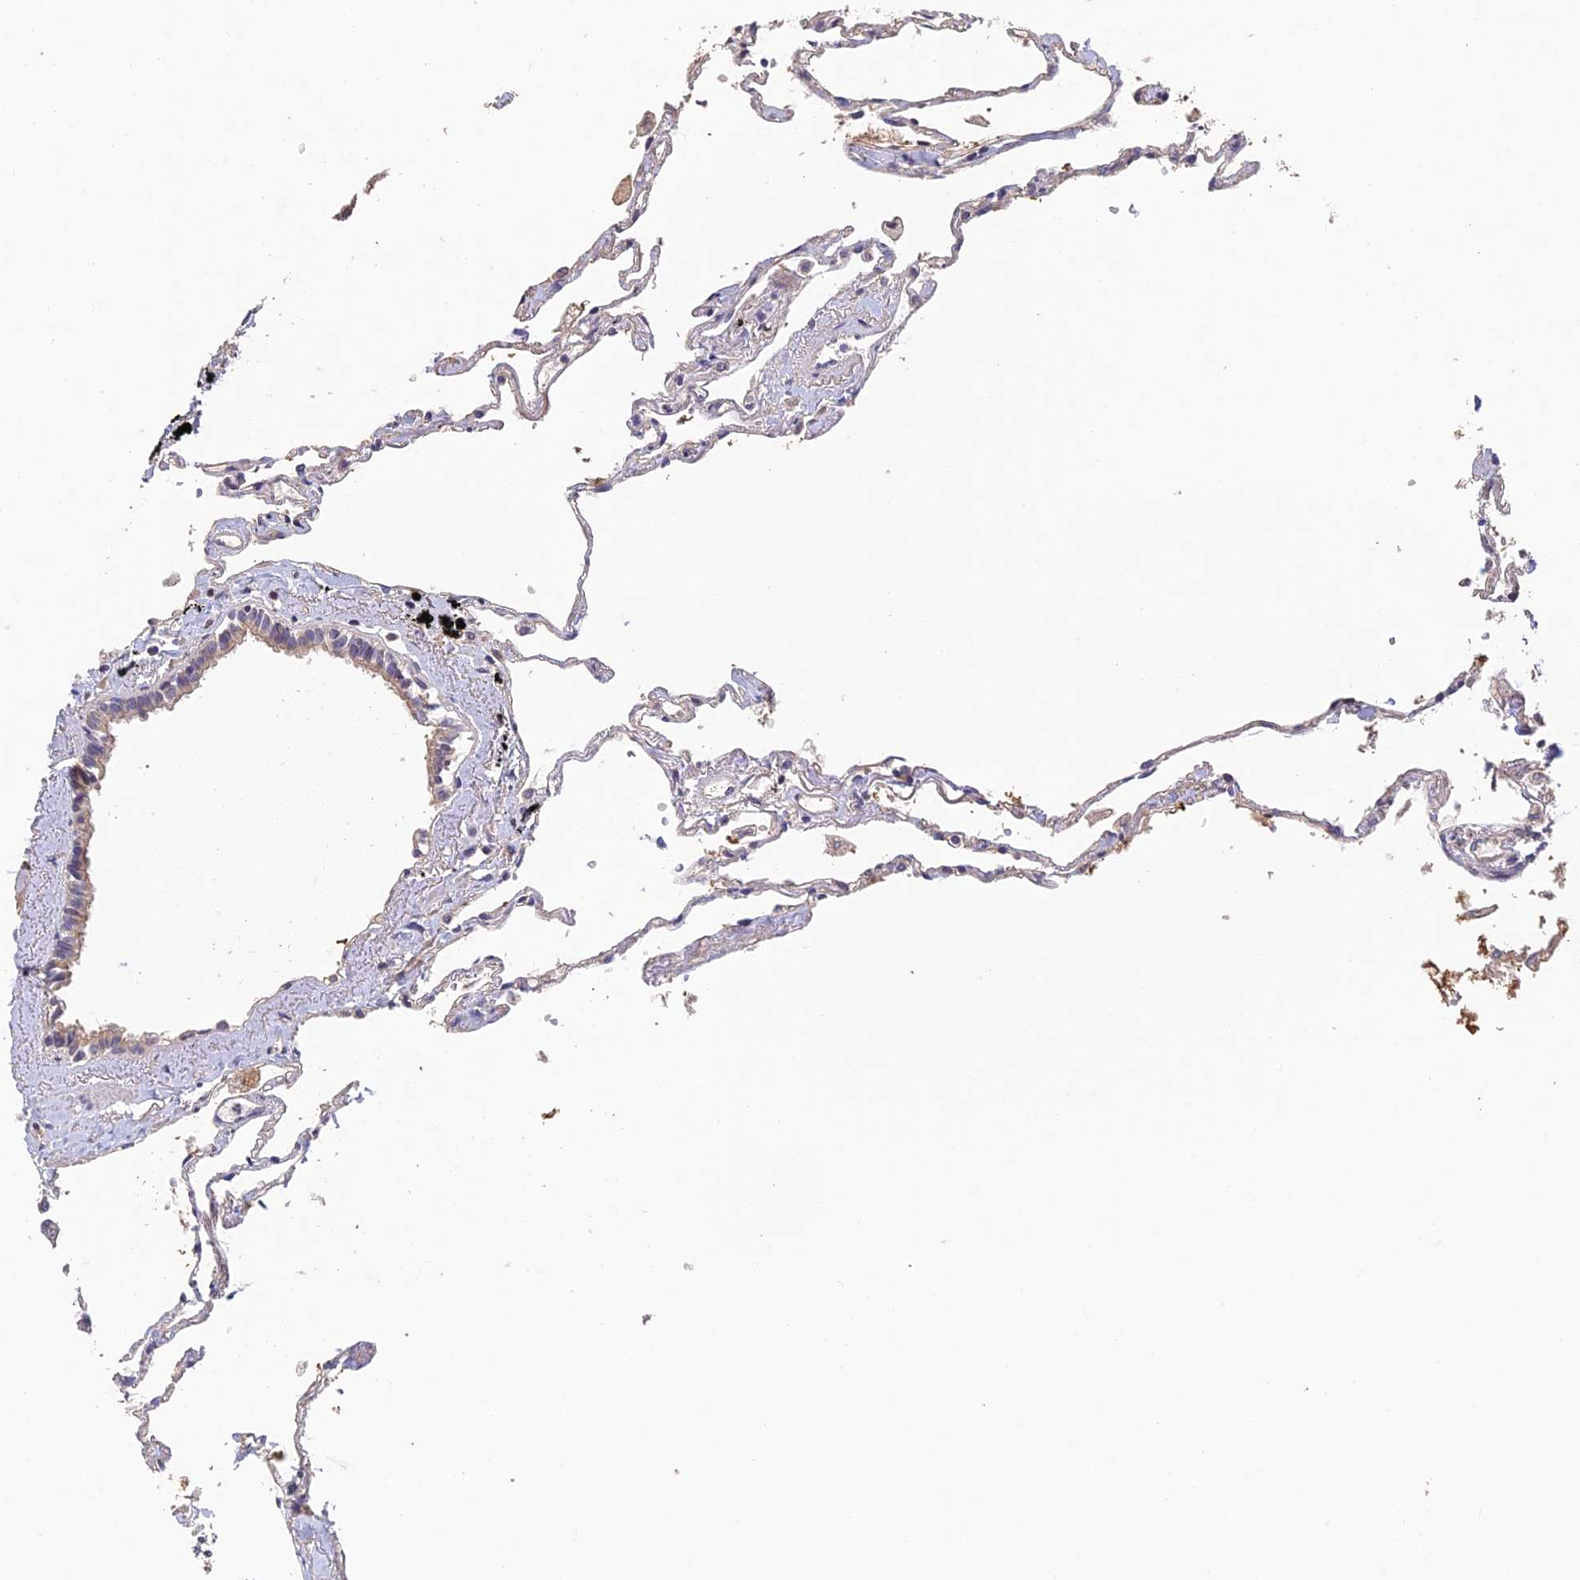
{"staining": {"intensity": "negative", "quantity": "none", "location": "none"}, "tissue": "lung", "cell_type": "Alveolar cells", "image_type": "normal", "snomed": [{"axis": "morphology", "description": "Normal tissue, NOS"}, {"axis": "topography", "description": "Lung"}], "caption": "DAB (3,3'-diaminobenzidine) immunohistochemical staining of benign lung exhibits no significant positivity in alveolar cells. (DAB IHC, high magnification).", "gene": "ADAMTS13", "patient": {"sex": "female", "age": 67}}